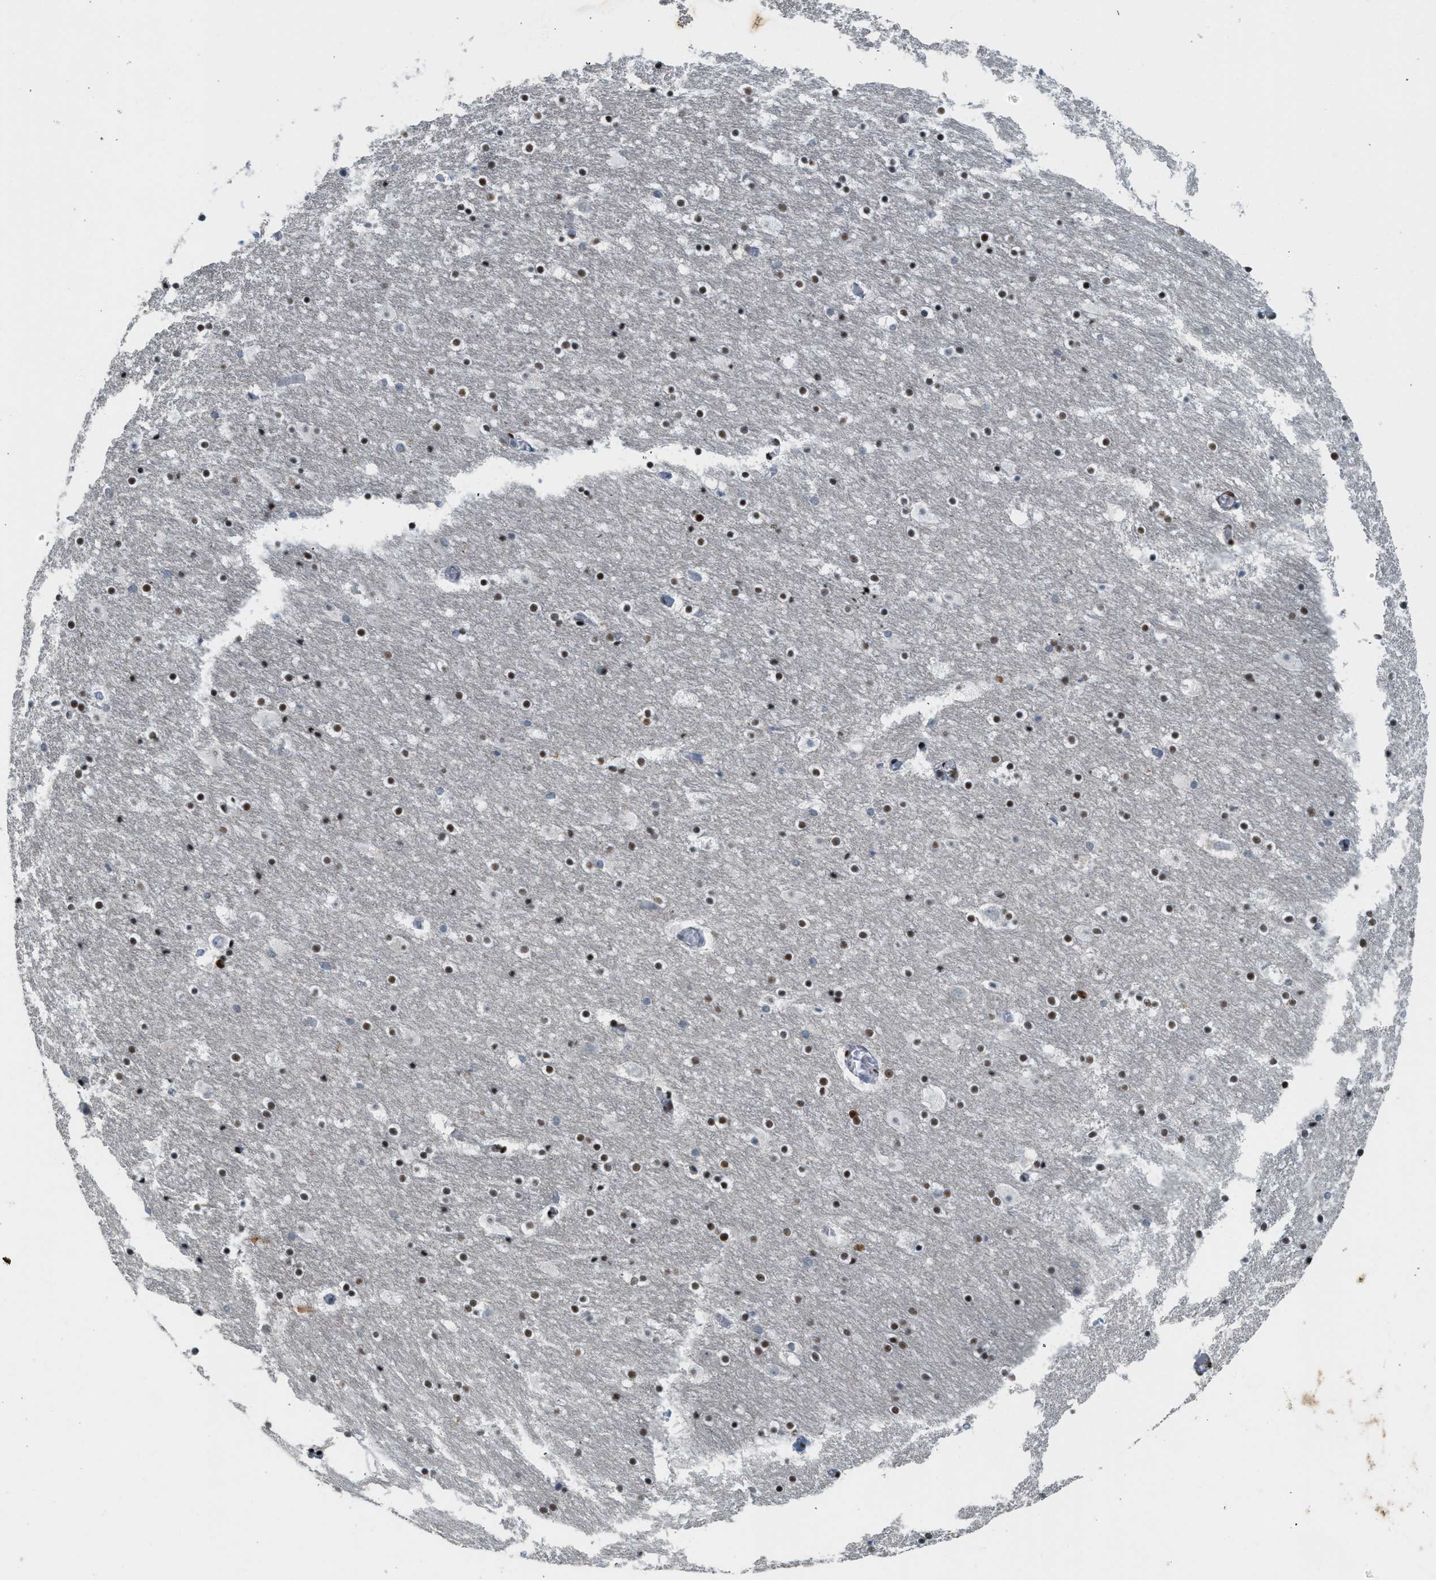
{"staining": {"intensity": "strong", "quantity": ">75%", "location": "nuclear"}, "tissue": "hippocampus", "cell_type": "Glial cells", "image_type": "normal", "snomed": [{"axis": "morphology", "description": "Normal tissue, NOS"}, {"axis": "topography", "description": "Hippocampus"}], "caption": "Protein expression analysis of benign hippocampus exhibits strong nuclear expression in approximately >75% of glial cells. The protein is shown in brown color, while the nuclei are stained blue.", "gene": "ZBTB20", "patient": {"sex": "male", "age": 45}}